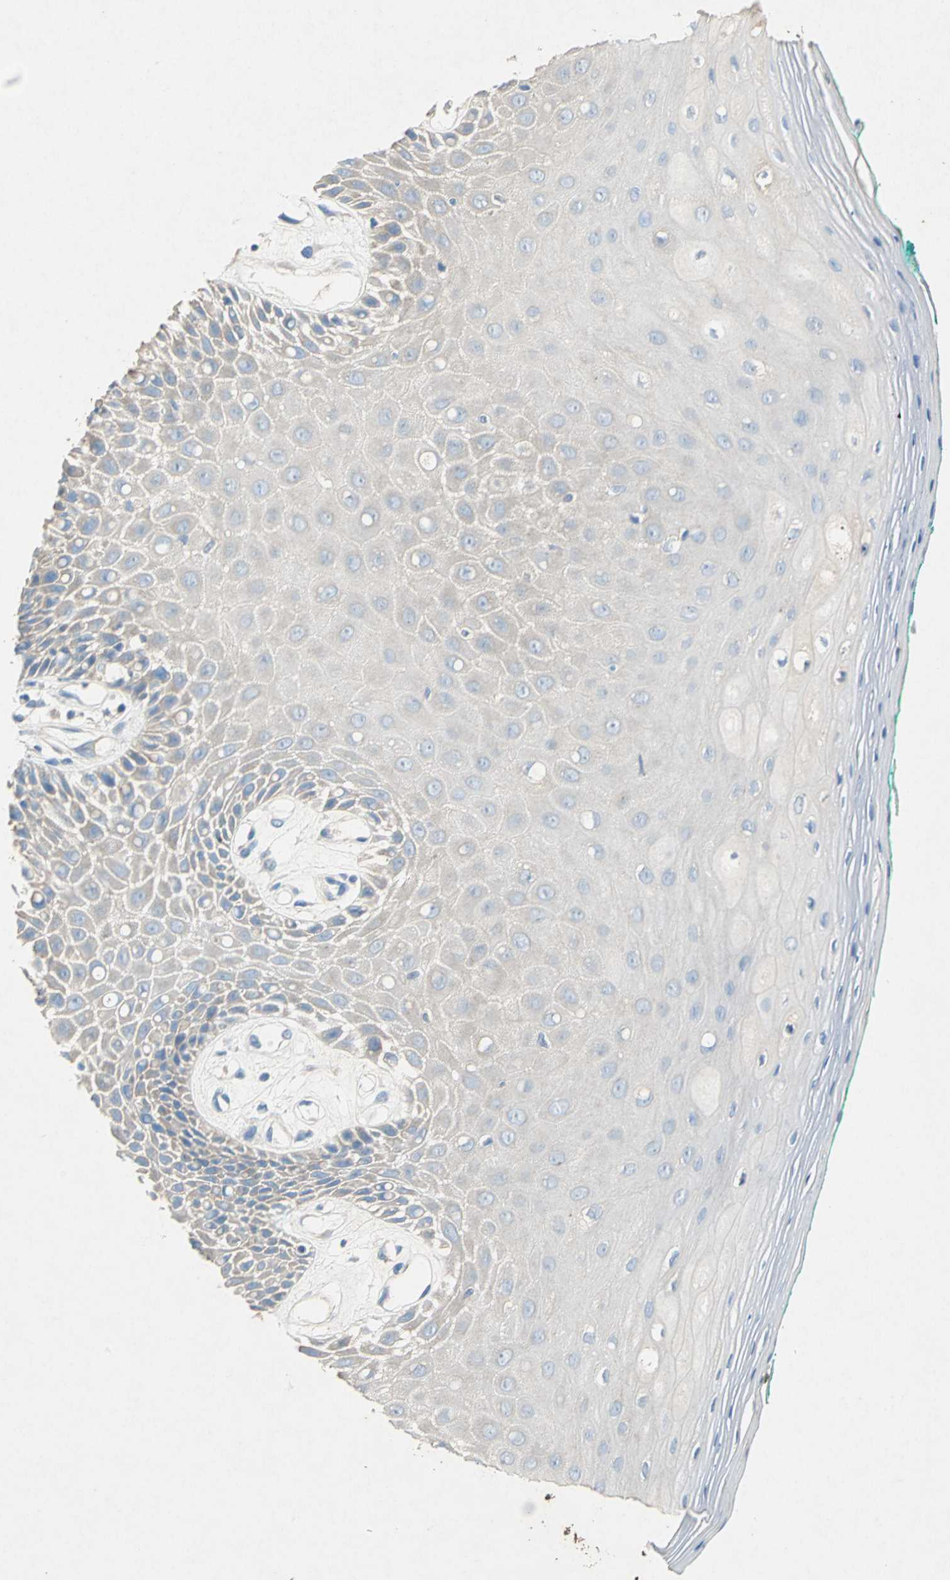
{"staining": {"intensity": "weak", "quantity": "25%-75%", "location": "cytoplasmic/membranous"}, "tissue": "oral mucosa", "cell_type": "Squamous epithelial cells", "image_type": "normal", "snomed": [{"axis": "morphology", "description": "Normal tissue, NOS"}, {"axis": "morphology", "description": "Squamous cell carcinoma, NOS"}, {"axis": "topography", "description": "Skeletal muscle"}, {"axis": "topography", "description": "Oral tissue"}, {"axis": "topography", "description": "Head-Neck"}], "caption": "Immunohistochemistry histopathology image of benign human oral mucosa stained for a protein (brown), which displays low levels of weak cytoplasmic/membranous expression in about 25%-75% of squamous epithelial cells.", "gene": "ADAMTS5", "patient": {"sex": "female", "age": 84}}